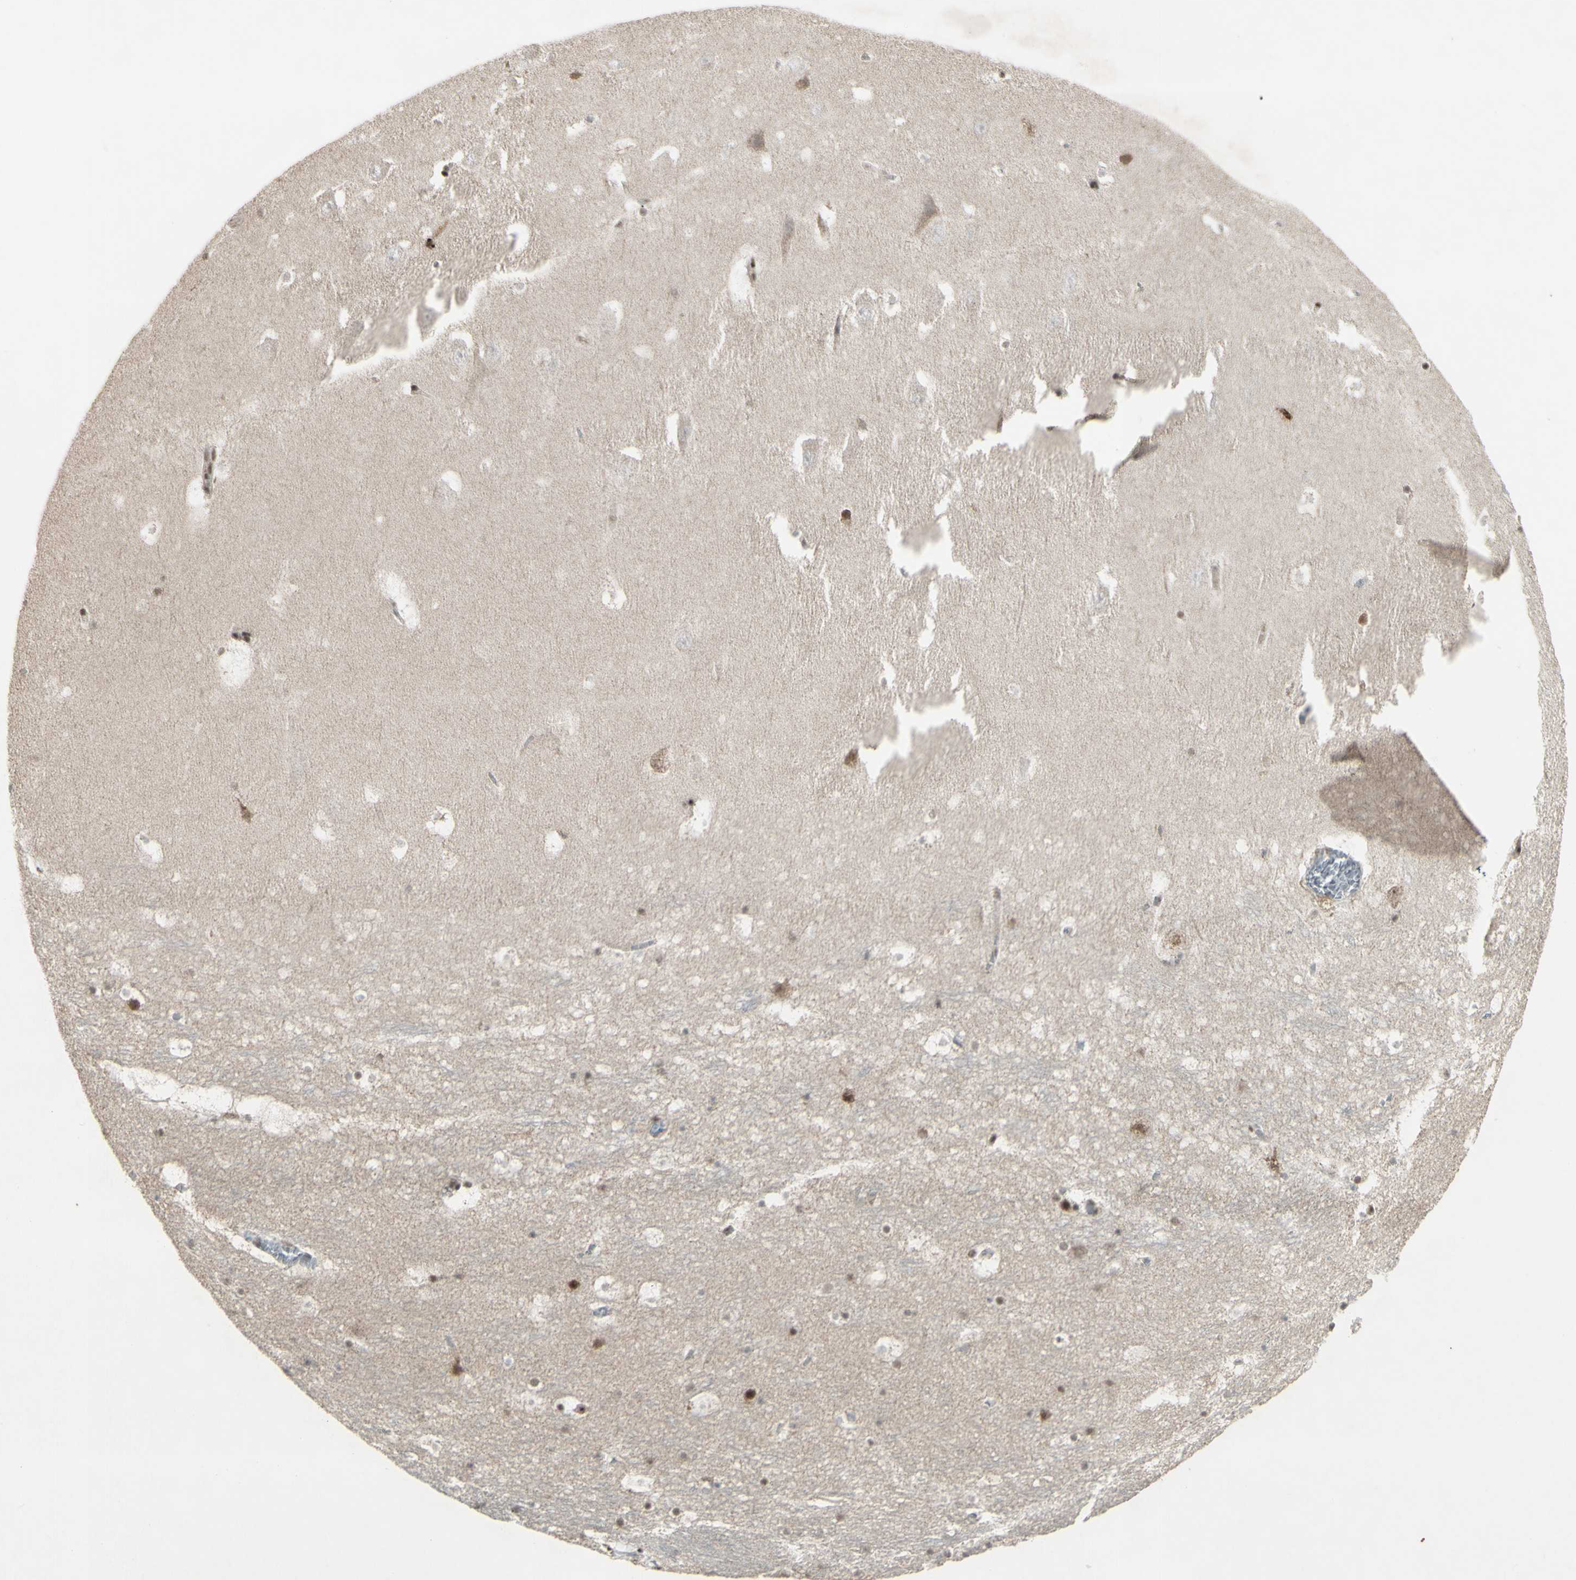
{"staining": {"intensity": "negative", "quantity": "none", "location": "none"}, "tissue": "hippocampus", "cell_type": "Glial cells", "image_type": "normal", "snomed": [{"axis": "morphology", "description": "Normal tissue, NOS"}, {"axis": "topography", "description": "Hippocampus"}], "caption": "Hippocampus stained for a protein using immunohistochemistry displays no positivity glial cells.", "gene": "CCNT1", "patient": {"sex": "male", "age": 45}}